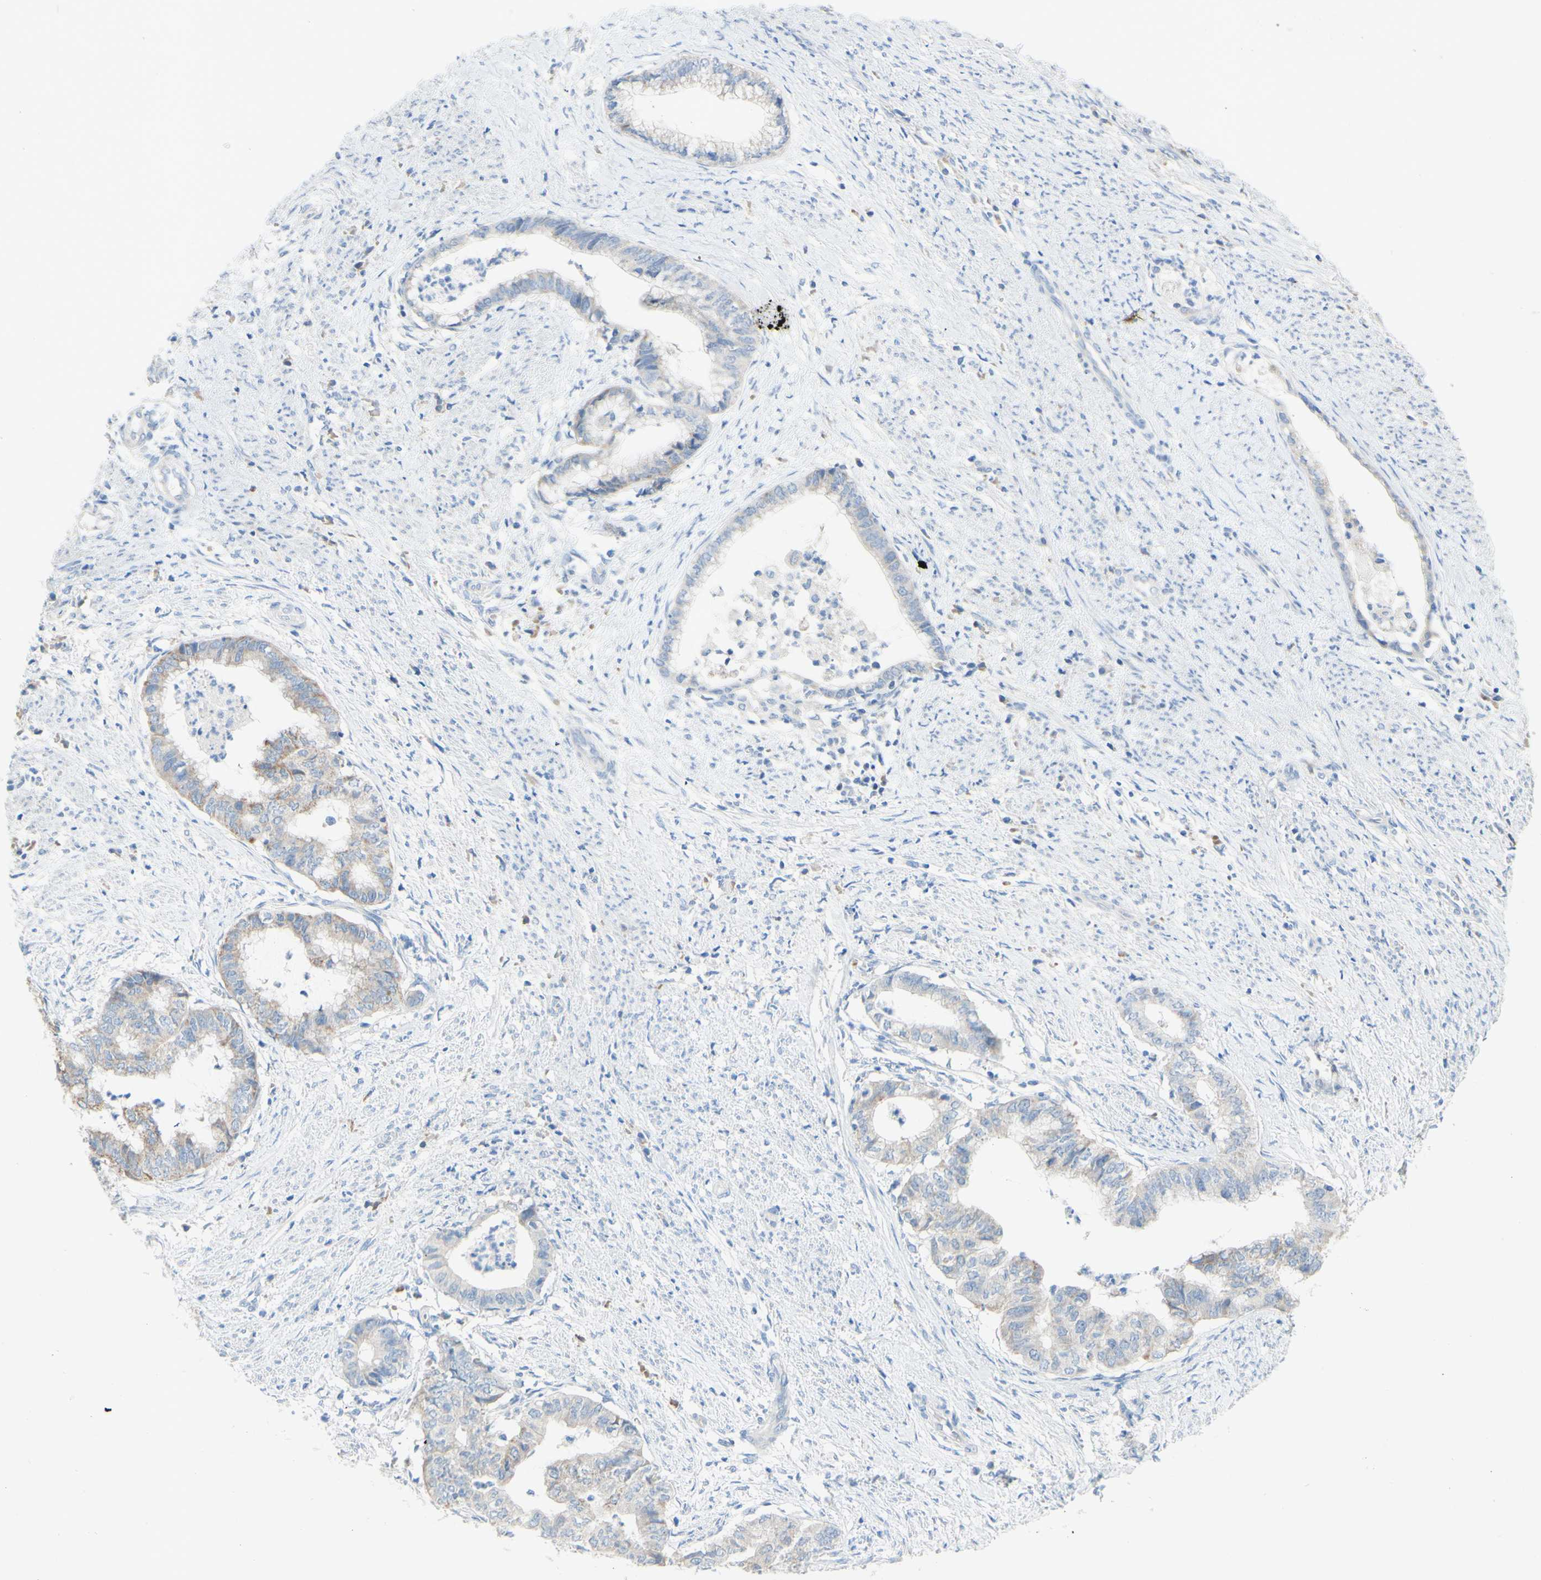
{"staining": {"intensity": "negative", "quantity": "none", "location": "none"}, "tissue": "endometrial cancer", "cell_type": "Tumor cells", "image_type": "cancer", "snomed": [{"axis": "morphology", "description": "Necrosis, NOS"}, {"axis": "morphology", "description": "Adenocarcinoma, NOS"}, {"axis": "topography", "description": "Endometrium"}], "caption": "Immunohistochemistry image of endometrial adenocarcinoma stained for a protein (brown), which demonstrates no expression in tumor cells. (IHC, brightfield microscopy, high magnification).", "gene": "ACADL", "patient": {"sex": "female", "age": 79}}